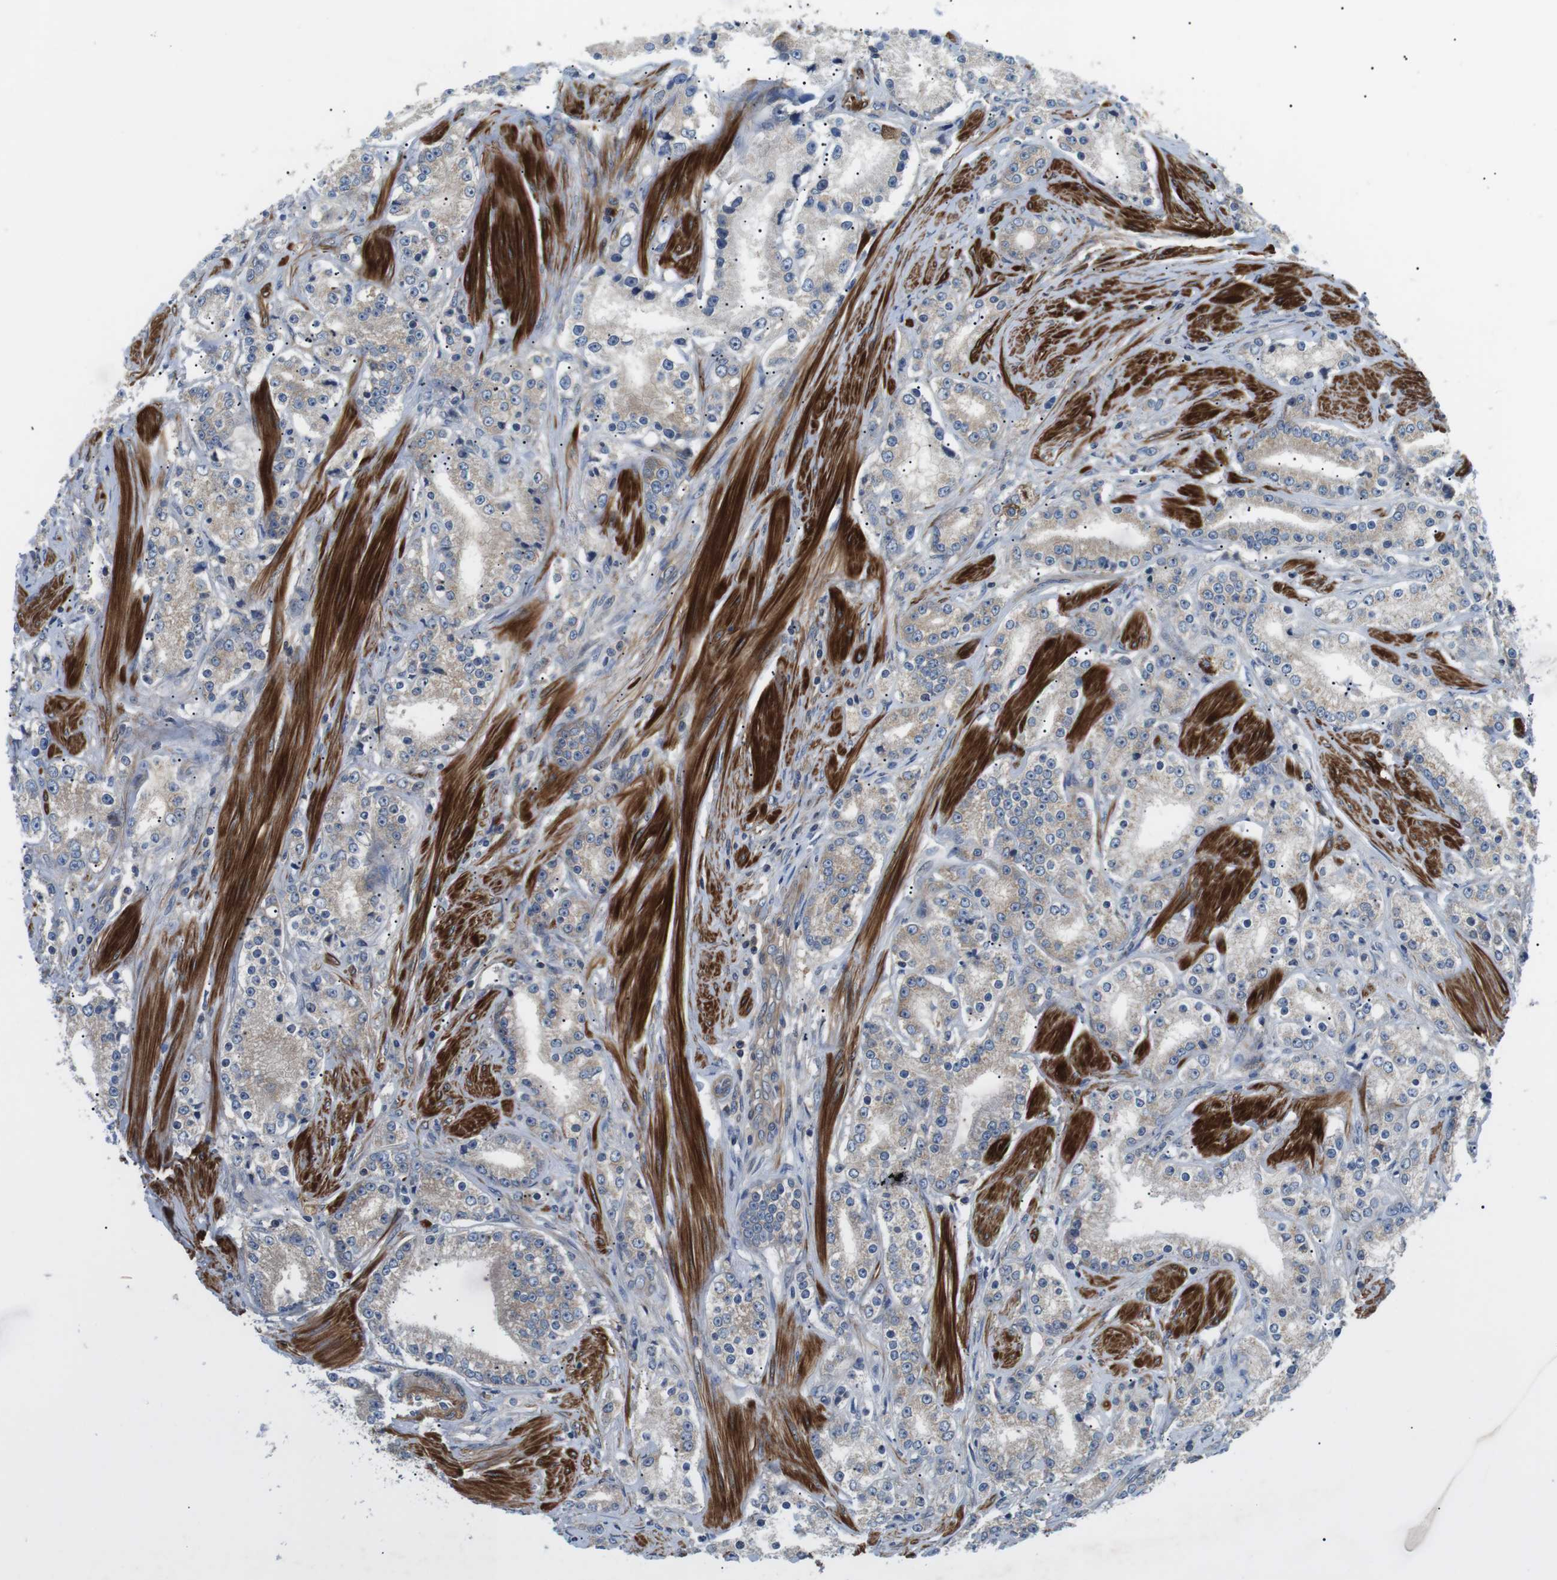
{"staining": {"intensity": "weak", "quantity": "<25%", "location": "cytoplasmic/membranous"}, "tissue": "prostate cancer", "cell_type": "Tumor cells", "image_type": "cancer", "snomed": [{"axis": "morphology", "description": "Adenocarcinoma, Low grade"}, {"axis": "topography", "description": "Prostate"}], "caption": "High power microscopy micrograph of an immunohistochemistry histopathology image of adenocarcinoma (low-grade) (prostate), revealing no significant expression in tumor cells.", "gene": "DIPK1A", "patient": {"sex": "male", "age": 63}}